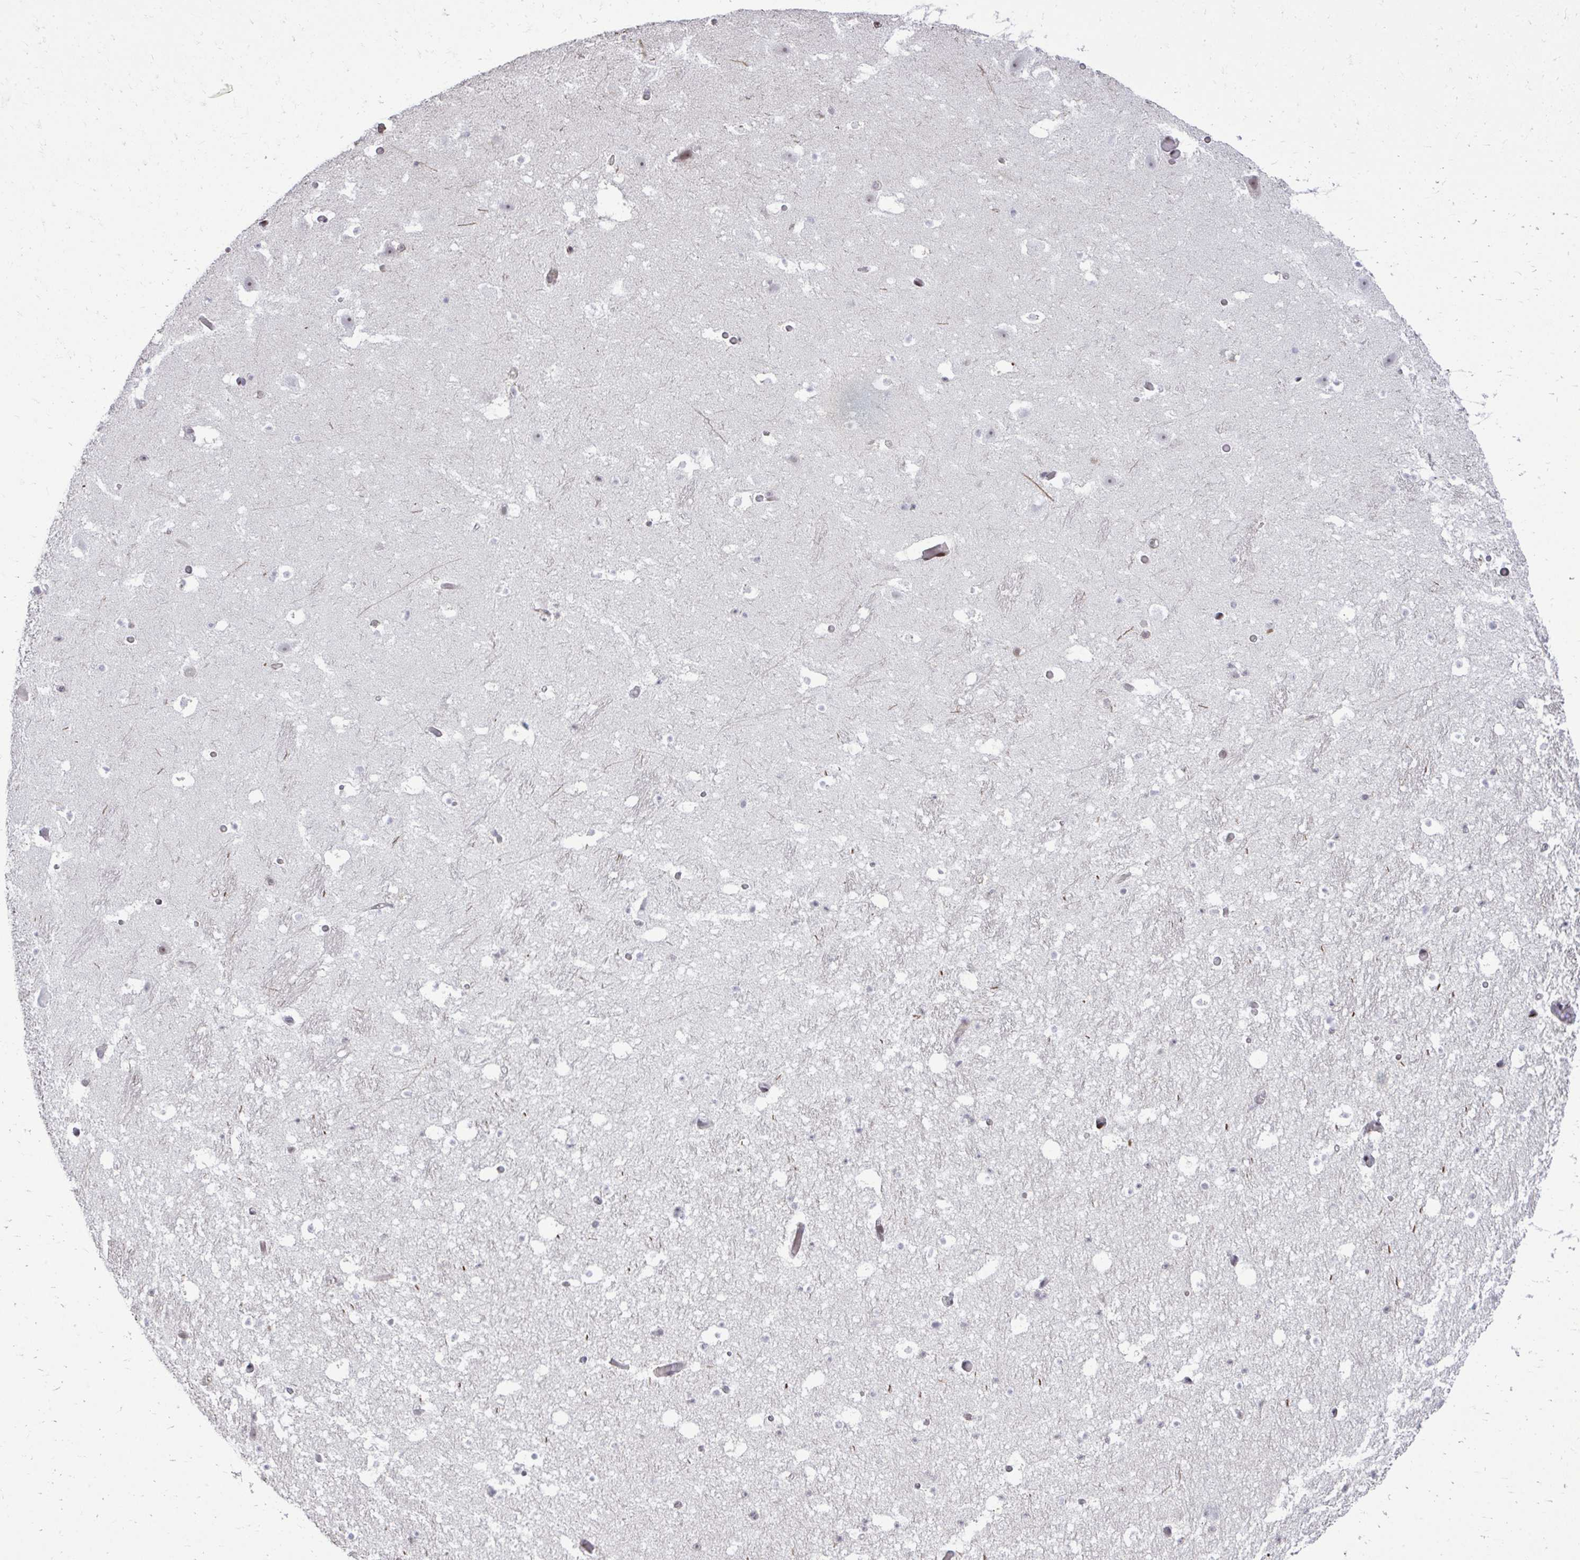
{"staining": {"intensity": "negative", "quantity": "none", "location": "none"}, "tissue": "hippocampus", "cell_type": "Glial cells", "image_type": "normal", "snomed": [{"axis": "morphology", "description": "Normal tissue, NOS"}, {"axis": "topography", "description": "Hippocampus"}], "caption": "DAB immunohistochemical staining of normal hippocampus displays no significant staining in glial cells.", "gene": "DLX4", "patient": {"sex": "male", "age": 26}}